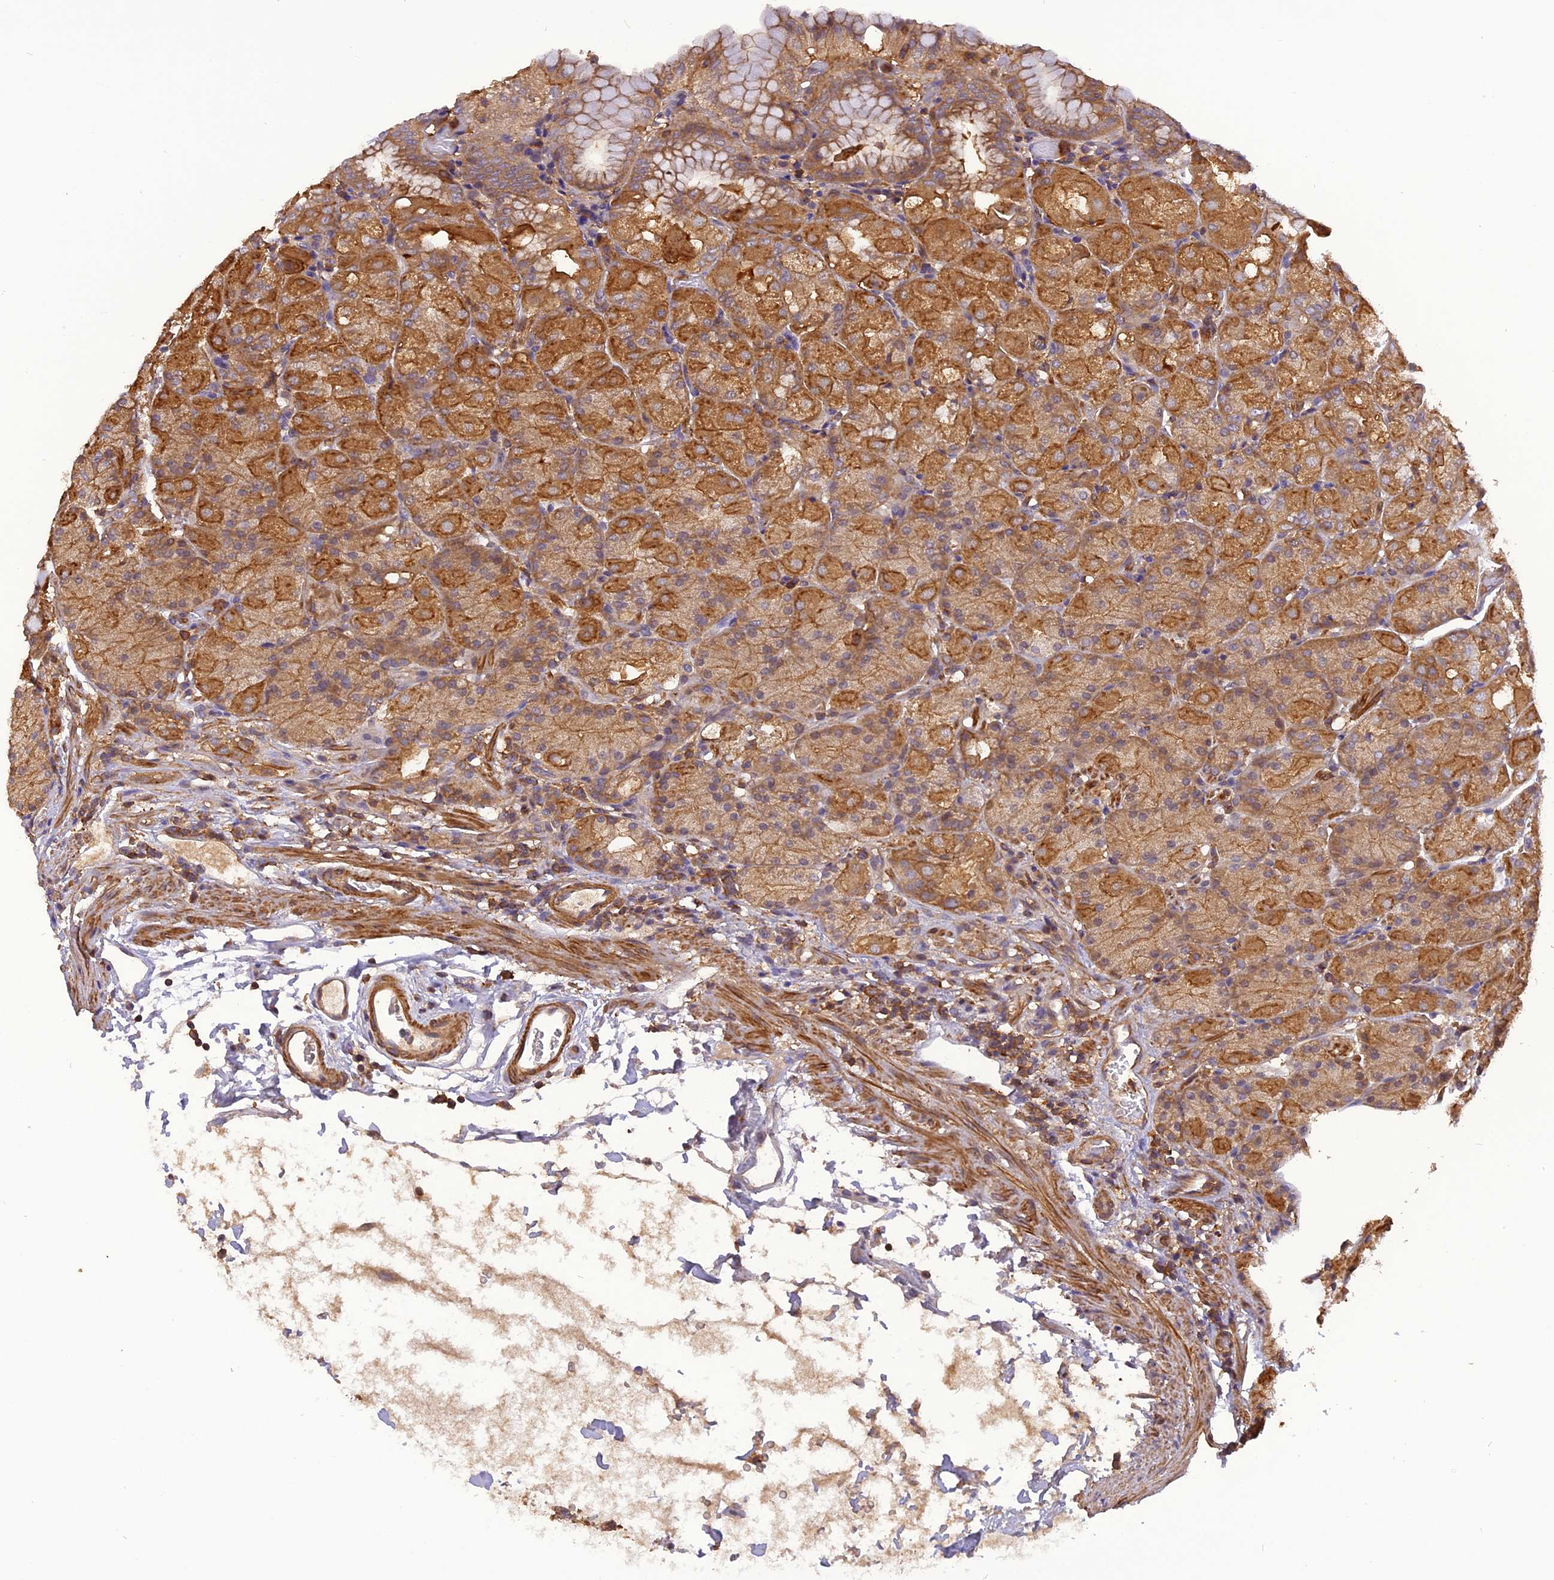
{"staining": {"intensity": "moderate", "quantity": ">75%", "location": "cytoplasmic/membranous"}, "tissue": "stomach", "cell_type": "Glandular cells", "image_type": "normal", "snomed": [{"axis": "morphology", "description": "Normal tissue, NOS"}, {"axis": "topography", "description": "Stomach, upper"}, {"axis": "topography", "description": "Stomach, lower"}], "caption": "The micrograph shows immunohistochemical staining of normal stomach. There is moderate cytoplasmic/membranous expression is appreciated in approximately >75% of glandular cells.", "gene": "STOML1", "patient": {"sex": "male", "age": 62}}